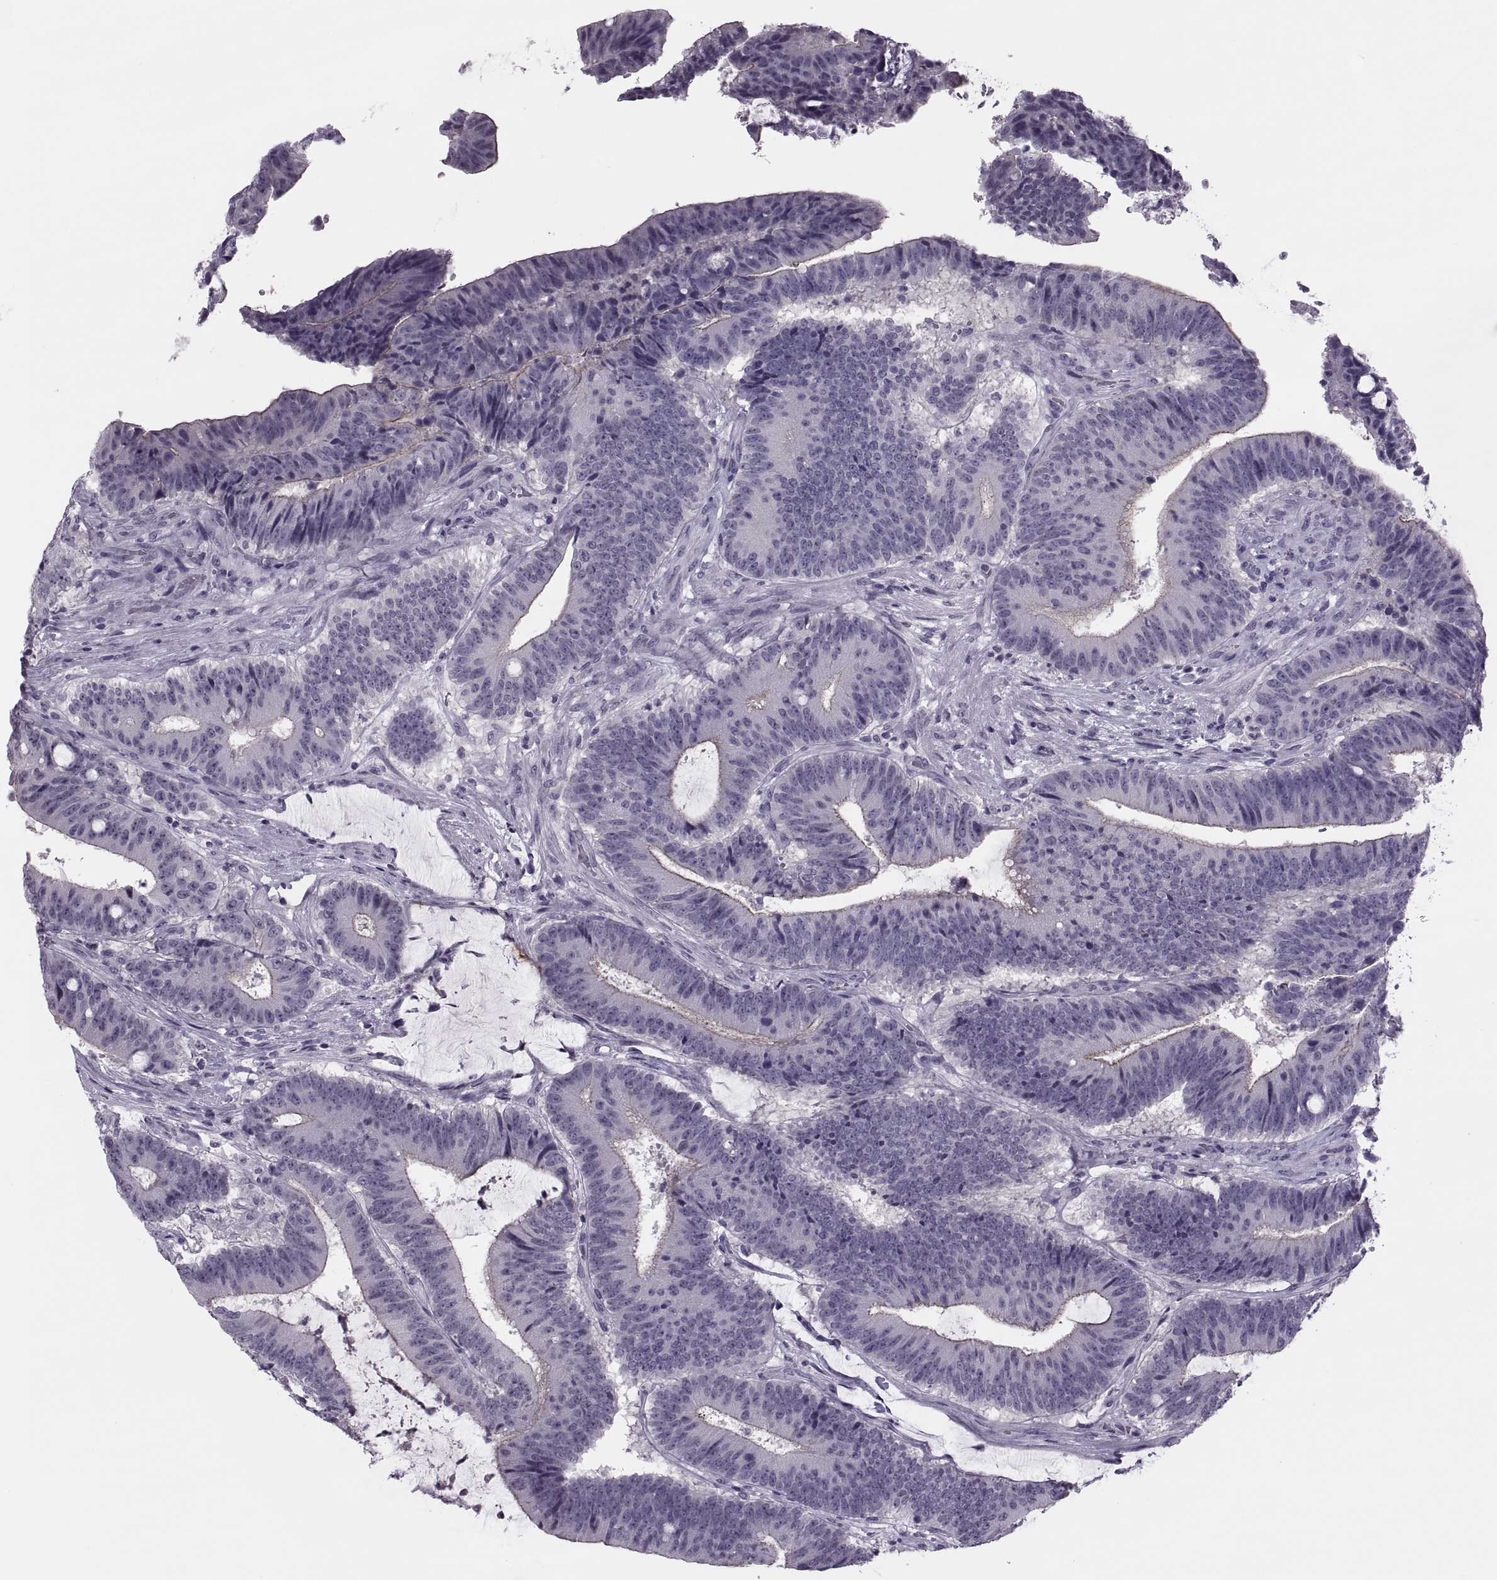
{"staining": {"intensity": "negative", "quantity": "none", "location": "none"}, "tissue": "colorectal cancer", "cell_type": "Tumor cells", "image_type": "cancer", "snomed": [{"axis": "morphology", "description": "Adenocarcinoma, NOS"}, {"axis": "topography", "description": "Colon"}], "caption": "Immunohistochemistry (IHC) of human colorectal cancer (adenocarcinoma) demonstrates no staining in tumor cells.", "gene": "SYNGR4", "patient": {"sex": "female", "age": 43}}